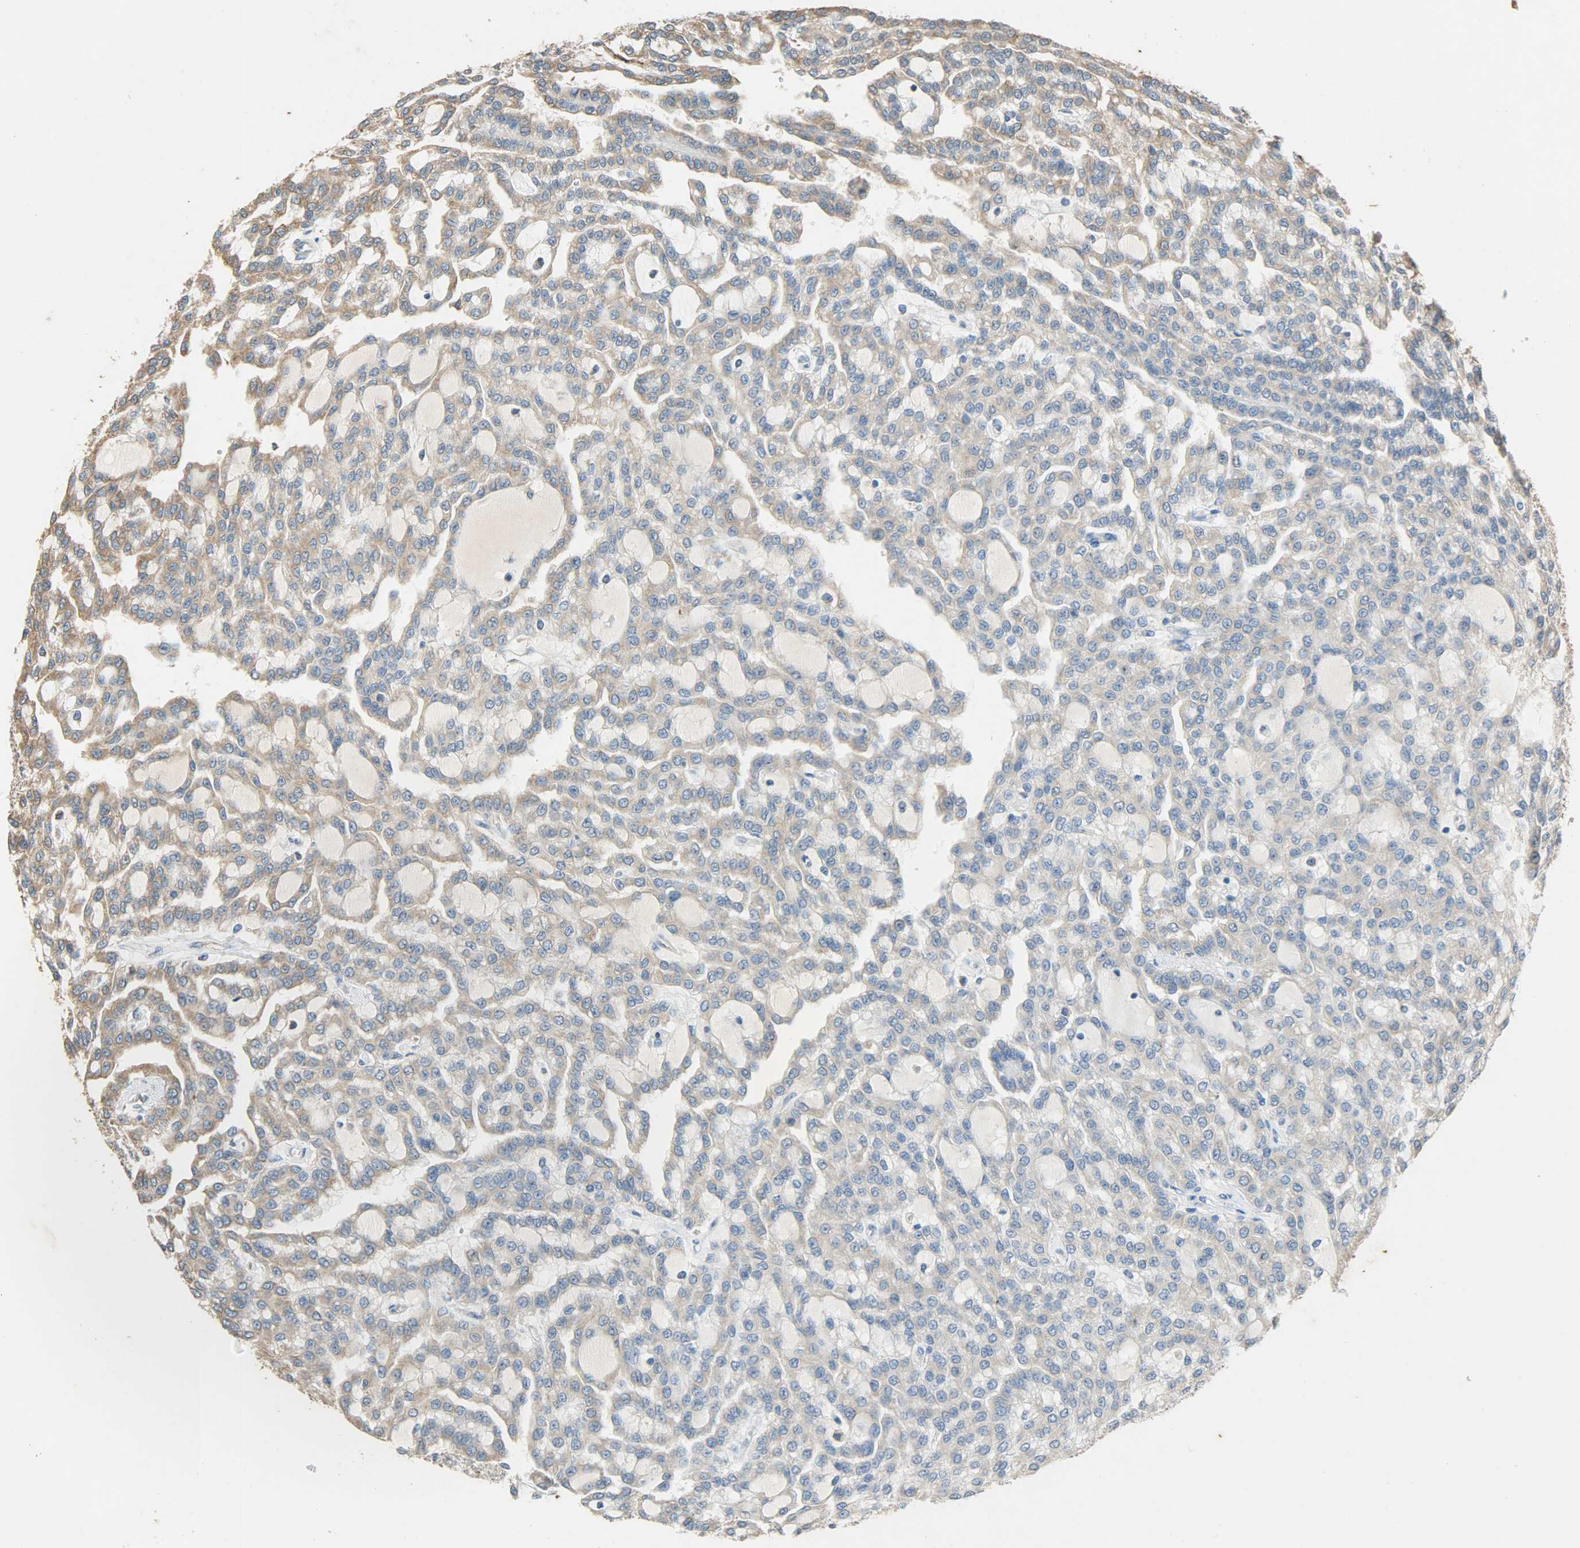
{"staining": {"intensity": "moderate", "quantity": ">75%", "location": "cytoplasmic/membranous"}, "tissue": "renal cancer", "cell_type": "Tumor cells", "image_type": "cancer", "snomed": [{"axis": "morphology", "description": "Adenocarcinoma, NOS"}, {"axis": "topography", "description": "Kidney"}], "caption": "Renal cancer was stained to show a protein in brown. There is medium levels of moderate cytoplasmic/membranous expression in about >75% of tumor cells. (brown staining indicates protein expression, while blue staining denotes nuclei).", "gene": "HSPA5", "patient": {"sex": "male", "age": 63}}